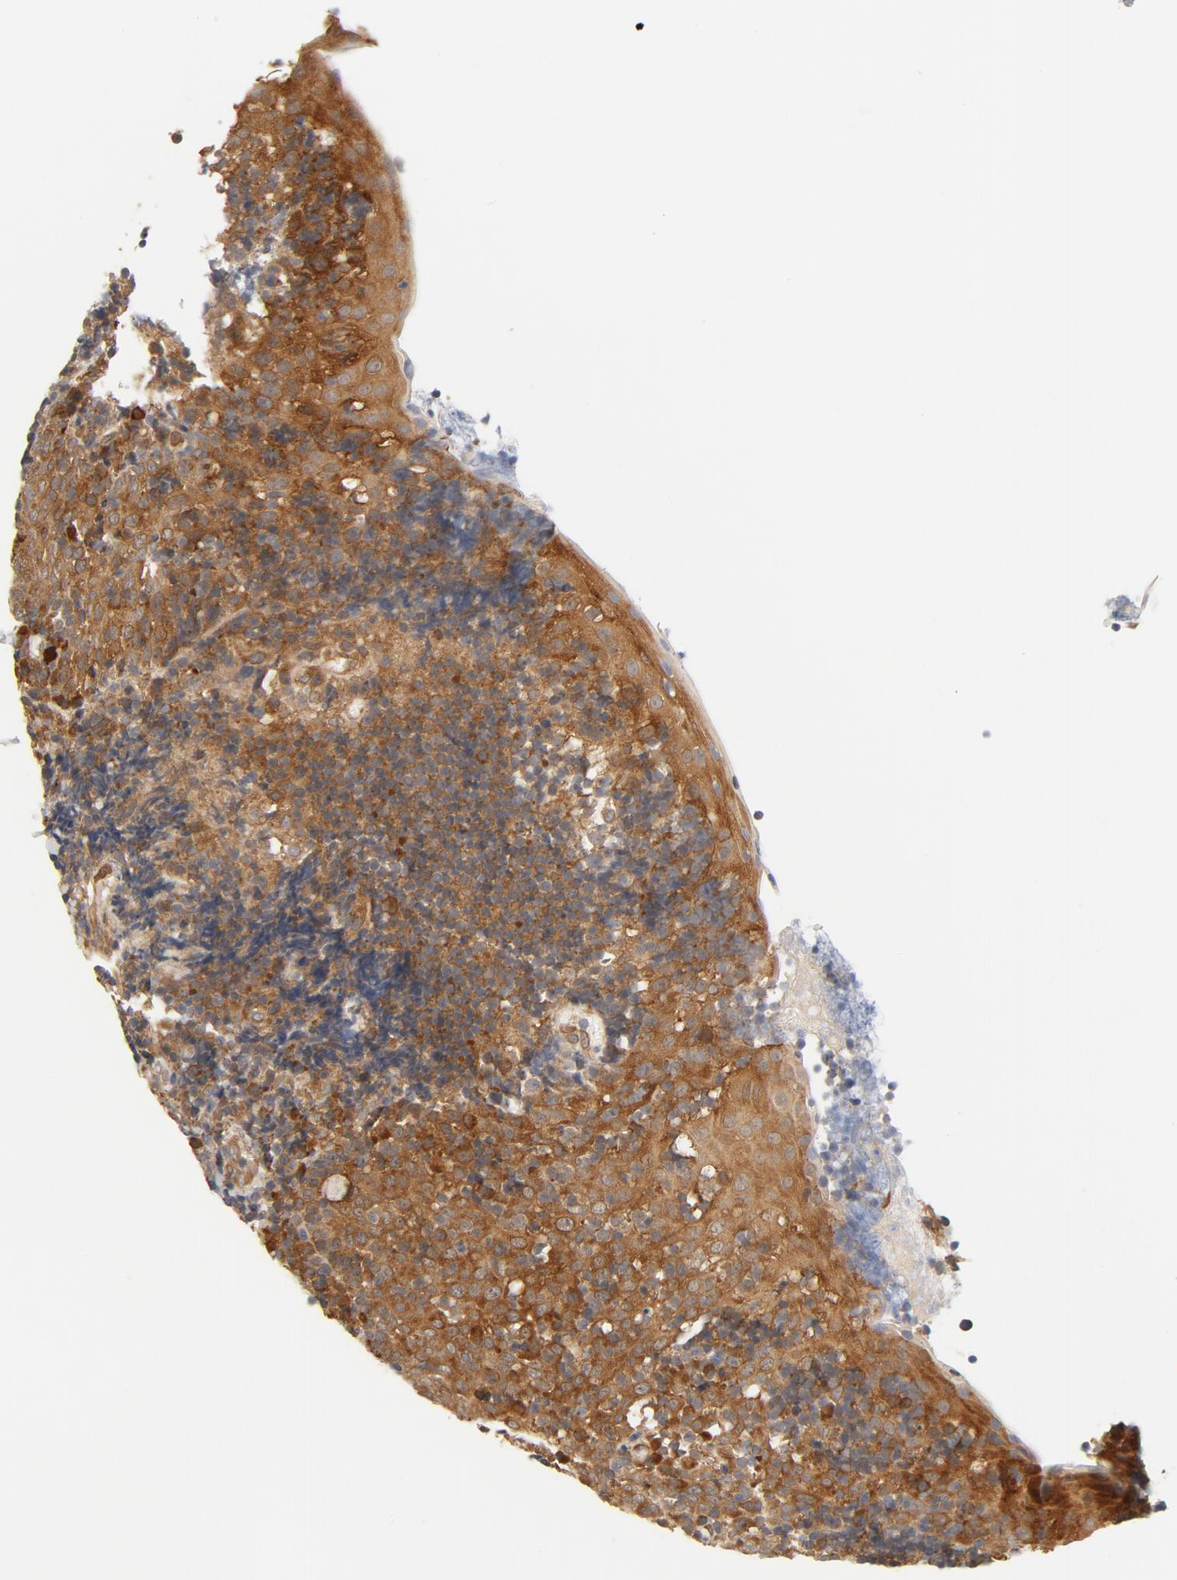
{"staining": {"intensity": "moderate", "quantity": ">75%", "location": "cytoplasmic/membranous"}, "tissue": "tonsil", "cell_type": "Germinal center cells", "image_type": "normal", "snomed": [{"axis": "morphology", "description": "Normal tissue, NOS"}, {"axis": "topography", "description": "Tonsil"}], "caption": "This is an image of immunohistochemistry (IHC) staining of normal tonsil, which shows moderate expression in the cytoplasmic/membranous of germinal center cells.", "gene": "EIF4E", "patient": {"sex": "female", "age": 40}}